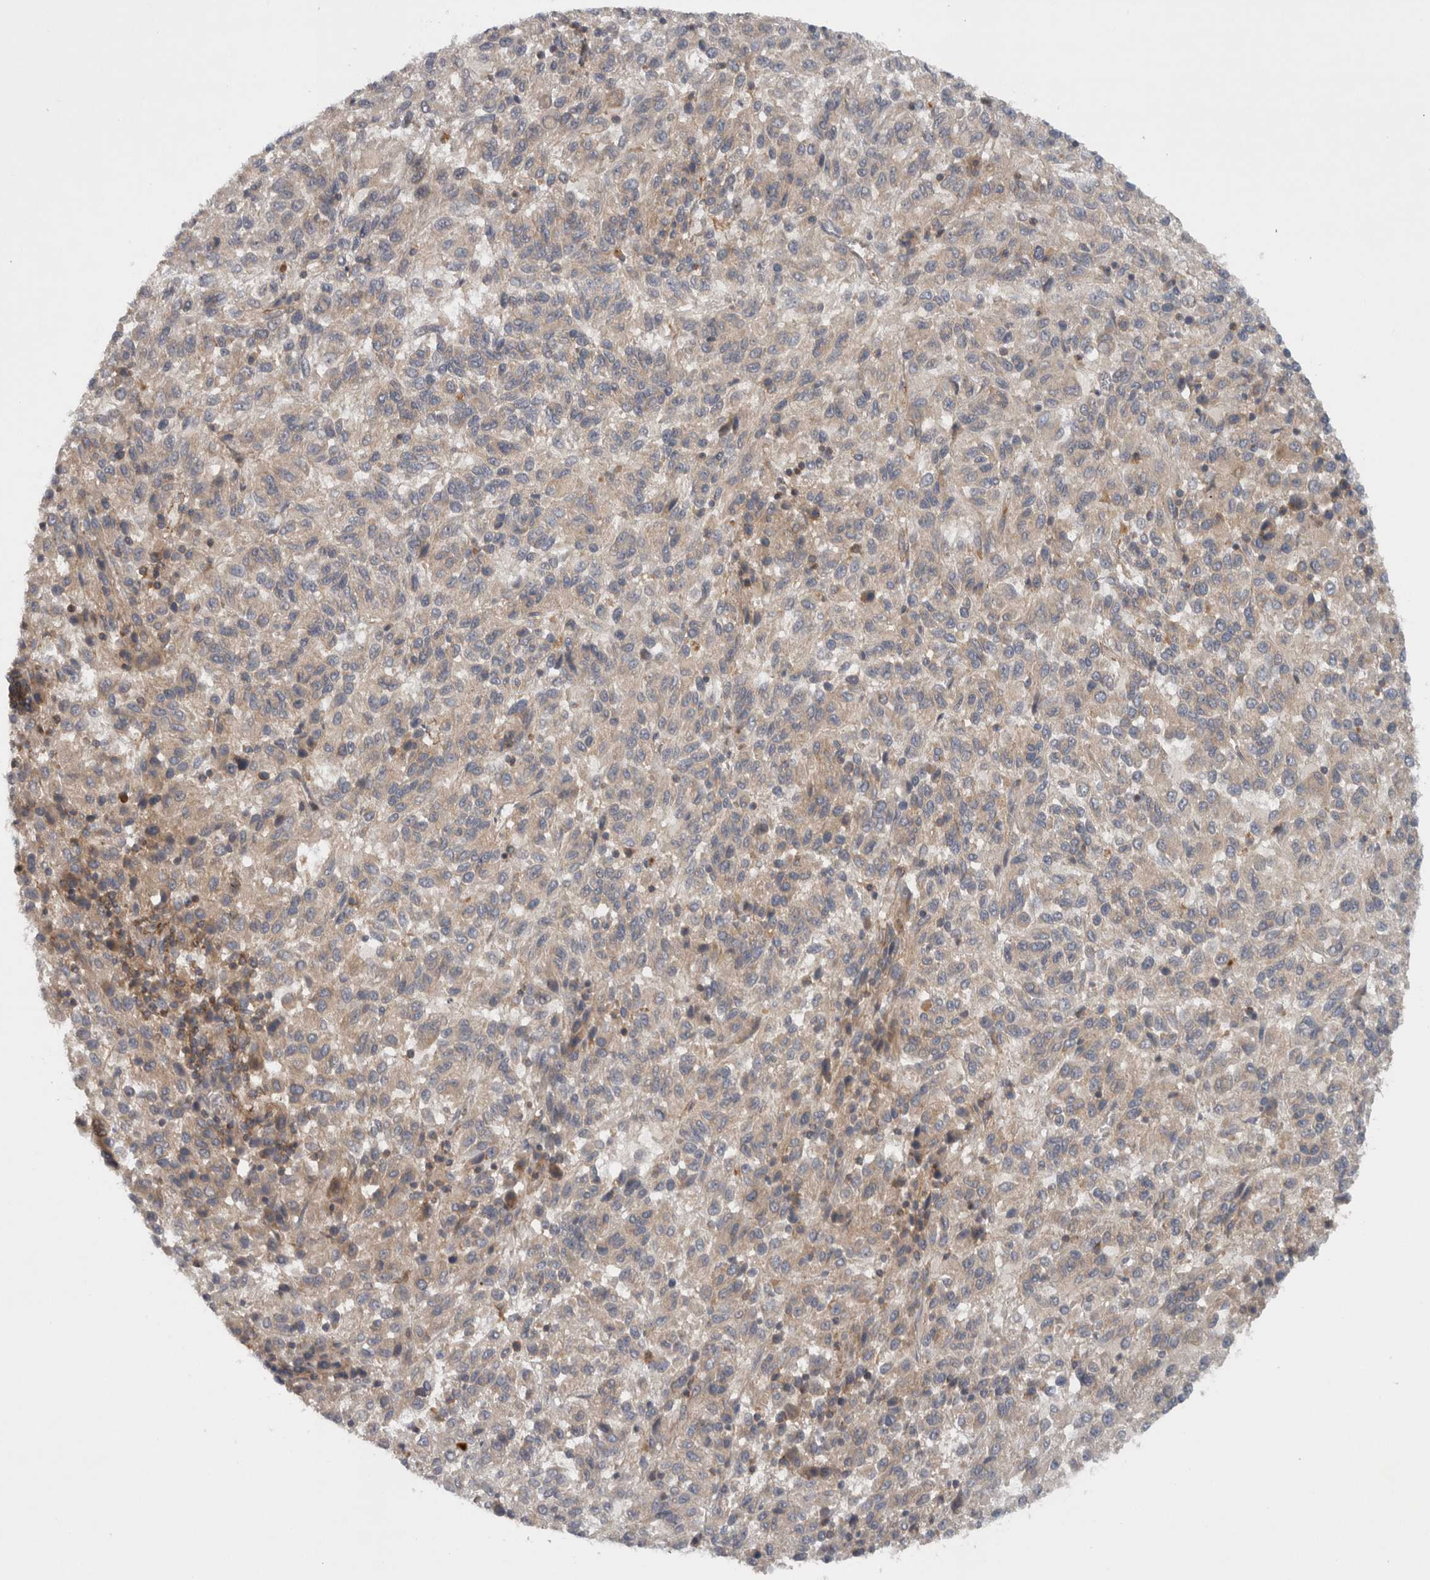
{"staining": {"intensity": "negative", "quantity": "none", "location": "none"}, "tissue": "melanoma", "cell_type": "Tumor cells", "image_type": "cancer", "snomed": [{"axis": "morphology", "description": "Malignant melanoma, Metastatic site"}, {"axis": "topography", "description": "Lung"}], "caption": "Immunohistochemistry (IHC) of human malignant melanoma (metastatic site) demonstrates no staining in tumor cells.", "gene": "SCARA5", "patient": {"sex": "male", "age": 64}}